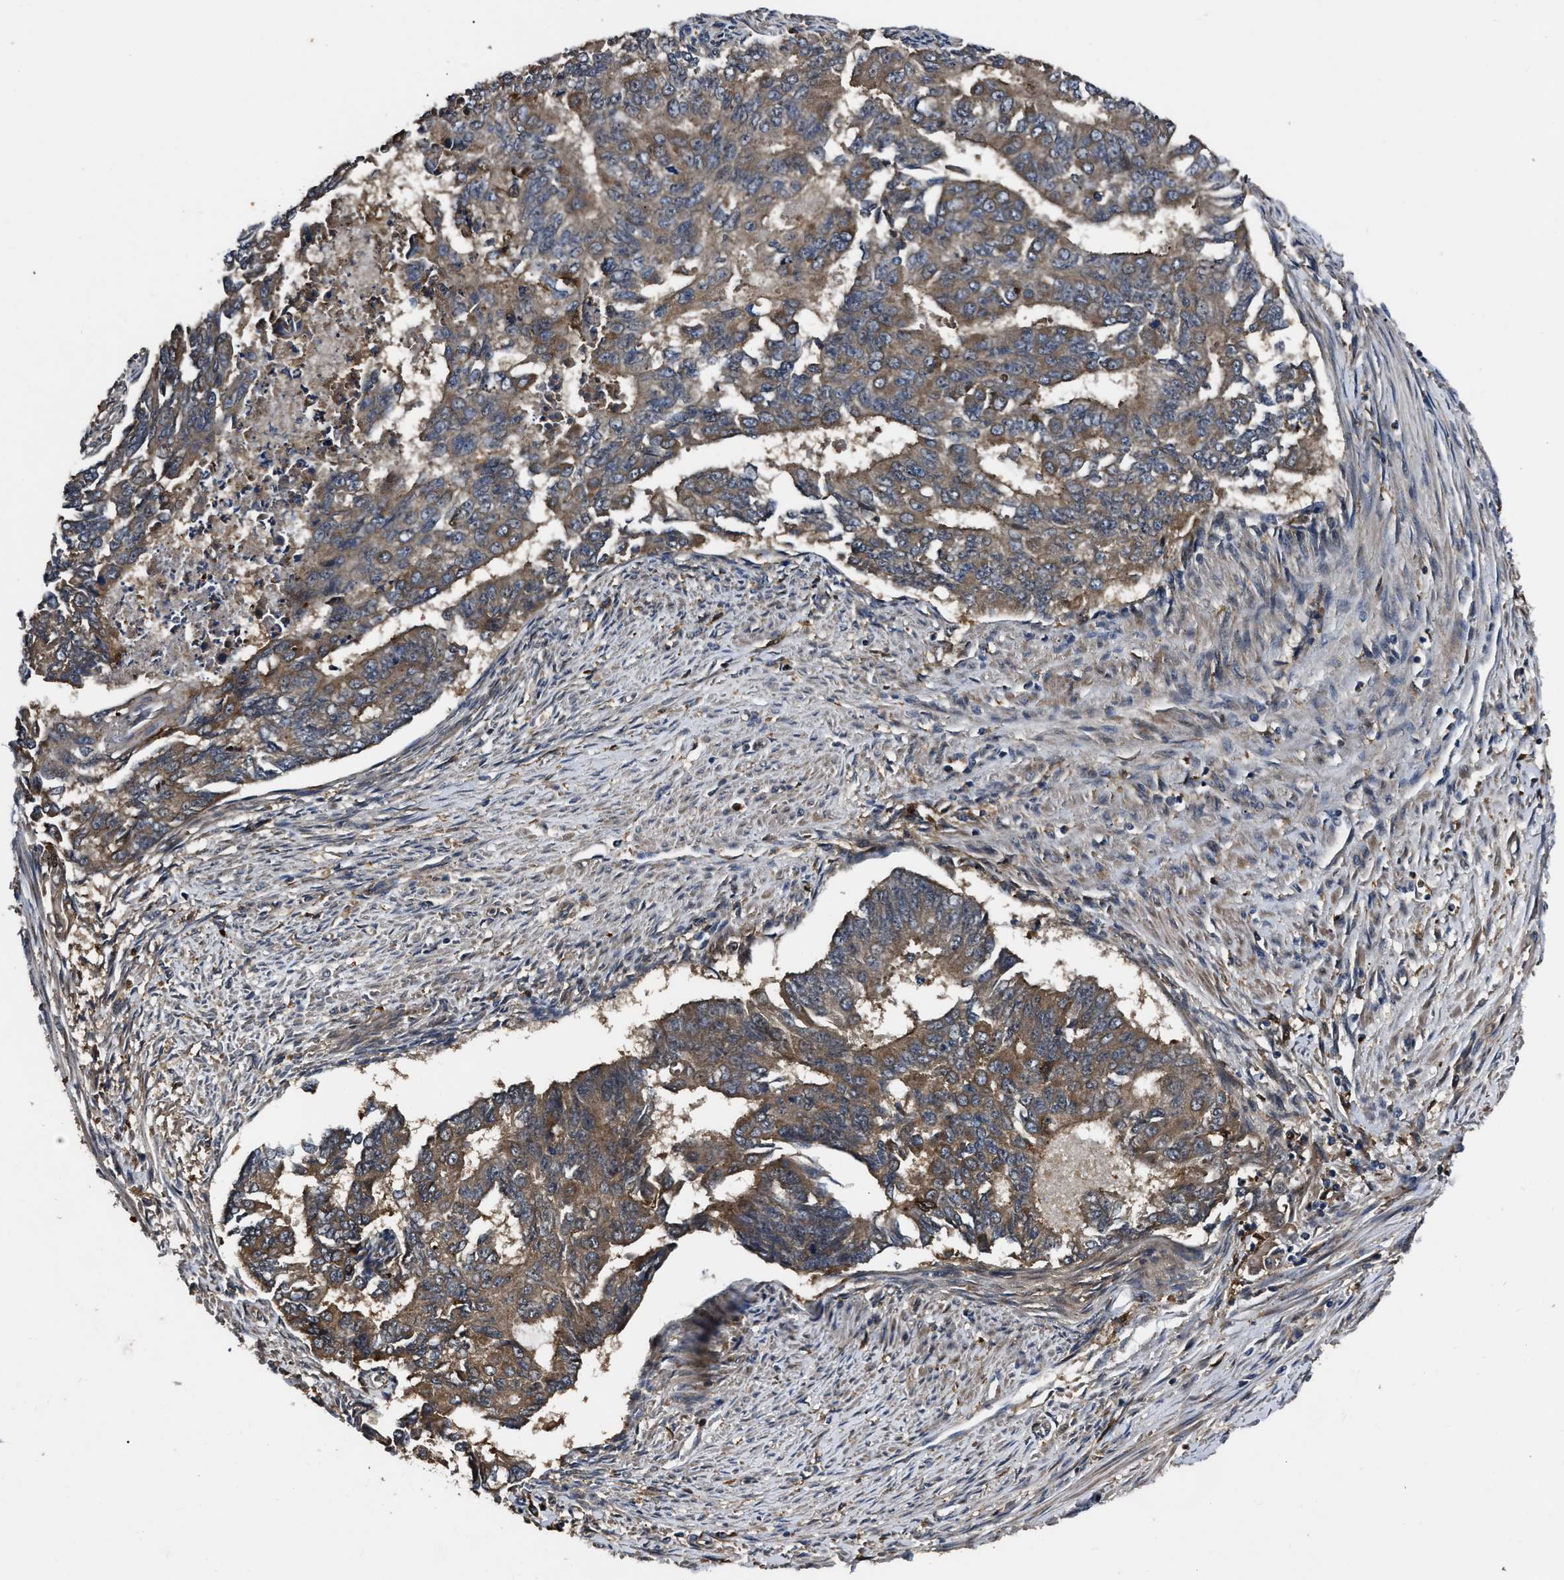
{"staining": {"intensity": "moderate", "quantity": ">75%", "location": "cytoplasmic/membranous"}, "tissue": "endometrial cancer", "cell_type": "Tumor cells", "image_type": "cancer", "snomed": [{"axis": "morphology", "description": "Adenocarcinoma, NOS"}, {"axis": "topography", "description": "Endometrium"}], "caption": "Endometrial cancer tissue demonstrates moderate cytoplasmic/membranous staining in approximately >75% of tumor cells The protein of interest is shown in brown color, while the nuclei are stained blue.", "gene": "PPWD1", "patient": {"sex": "female", "age": 32}}